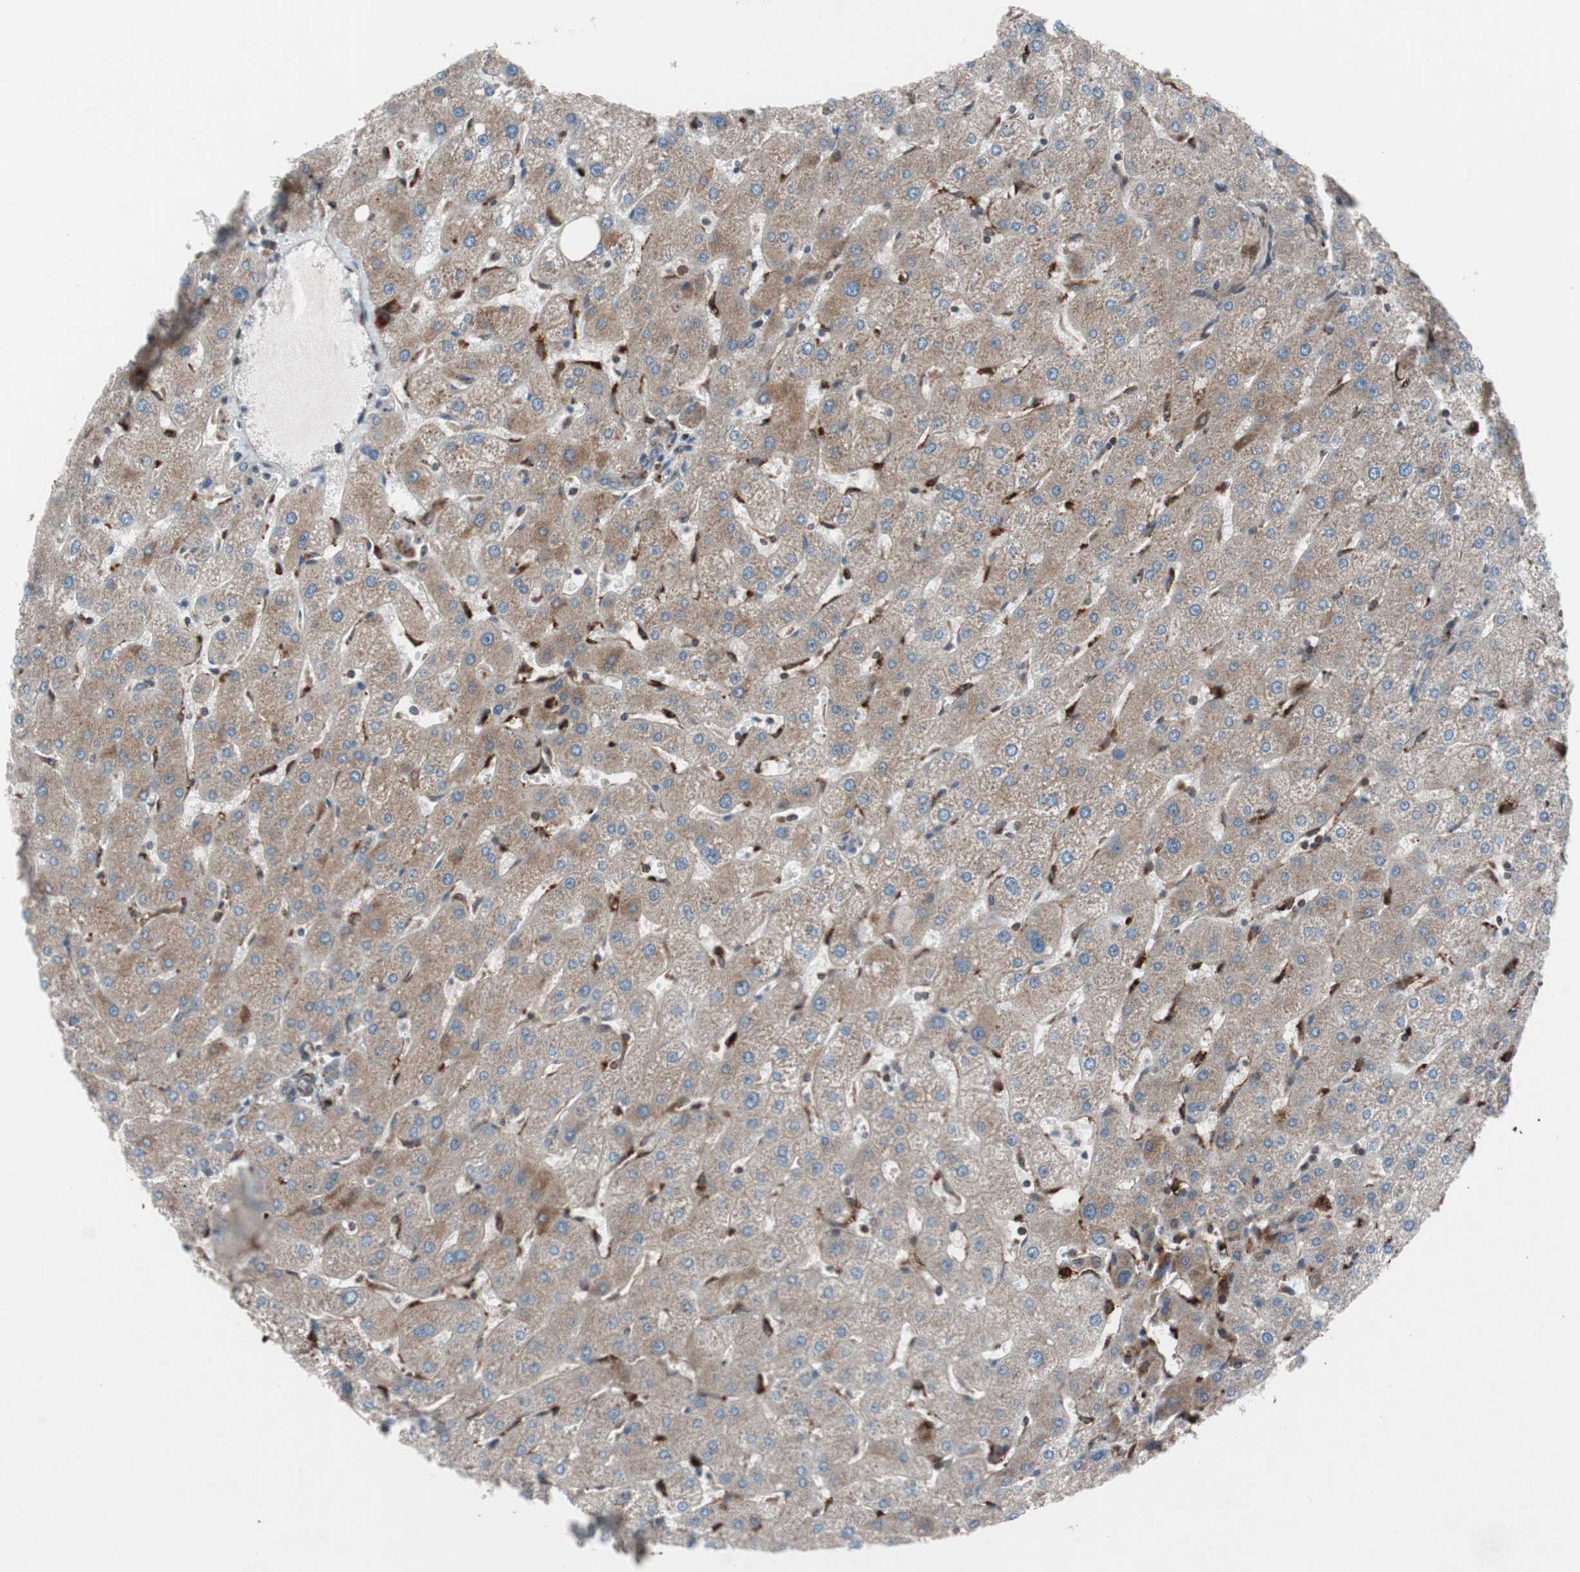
{"staining": {"intensity": "moderate", "quantity": ">75%", "location": "cytoplasmic/membranous"}, "tissue": "liver", "cell_type": "Cholangiocytes", "image_type": "normal", "snomed": [{"axis": "morphology", "description": "Normal tissue, NOS"}, {"axis": "topography", "description": "Liver"}], "caption": "Immunohistochemistry (IHC) histopathology image of benign liver: human liver stained using immunohistochemistry (IHC) reveals medium levels of moderate protein expression localized specifically in the cytoplasmic/membranous of cholangiocytes, appearing as a cytoplasmic/membranous brown color.", "gene": "CCL14", "patient": {"sex": "male", "age": 67}}